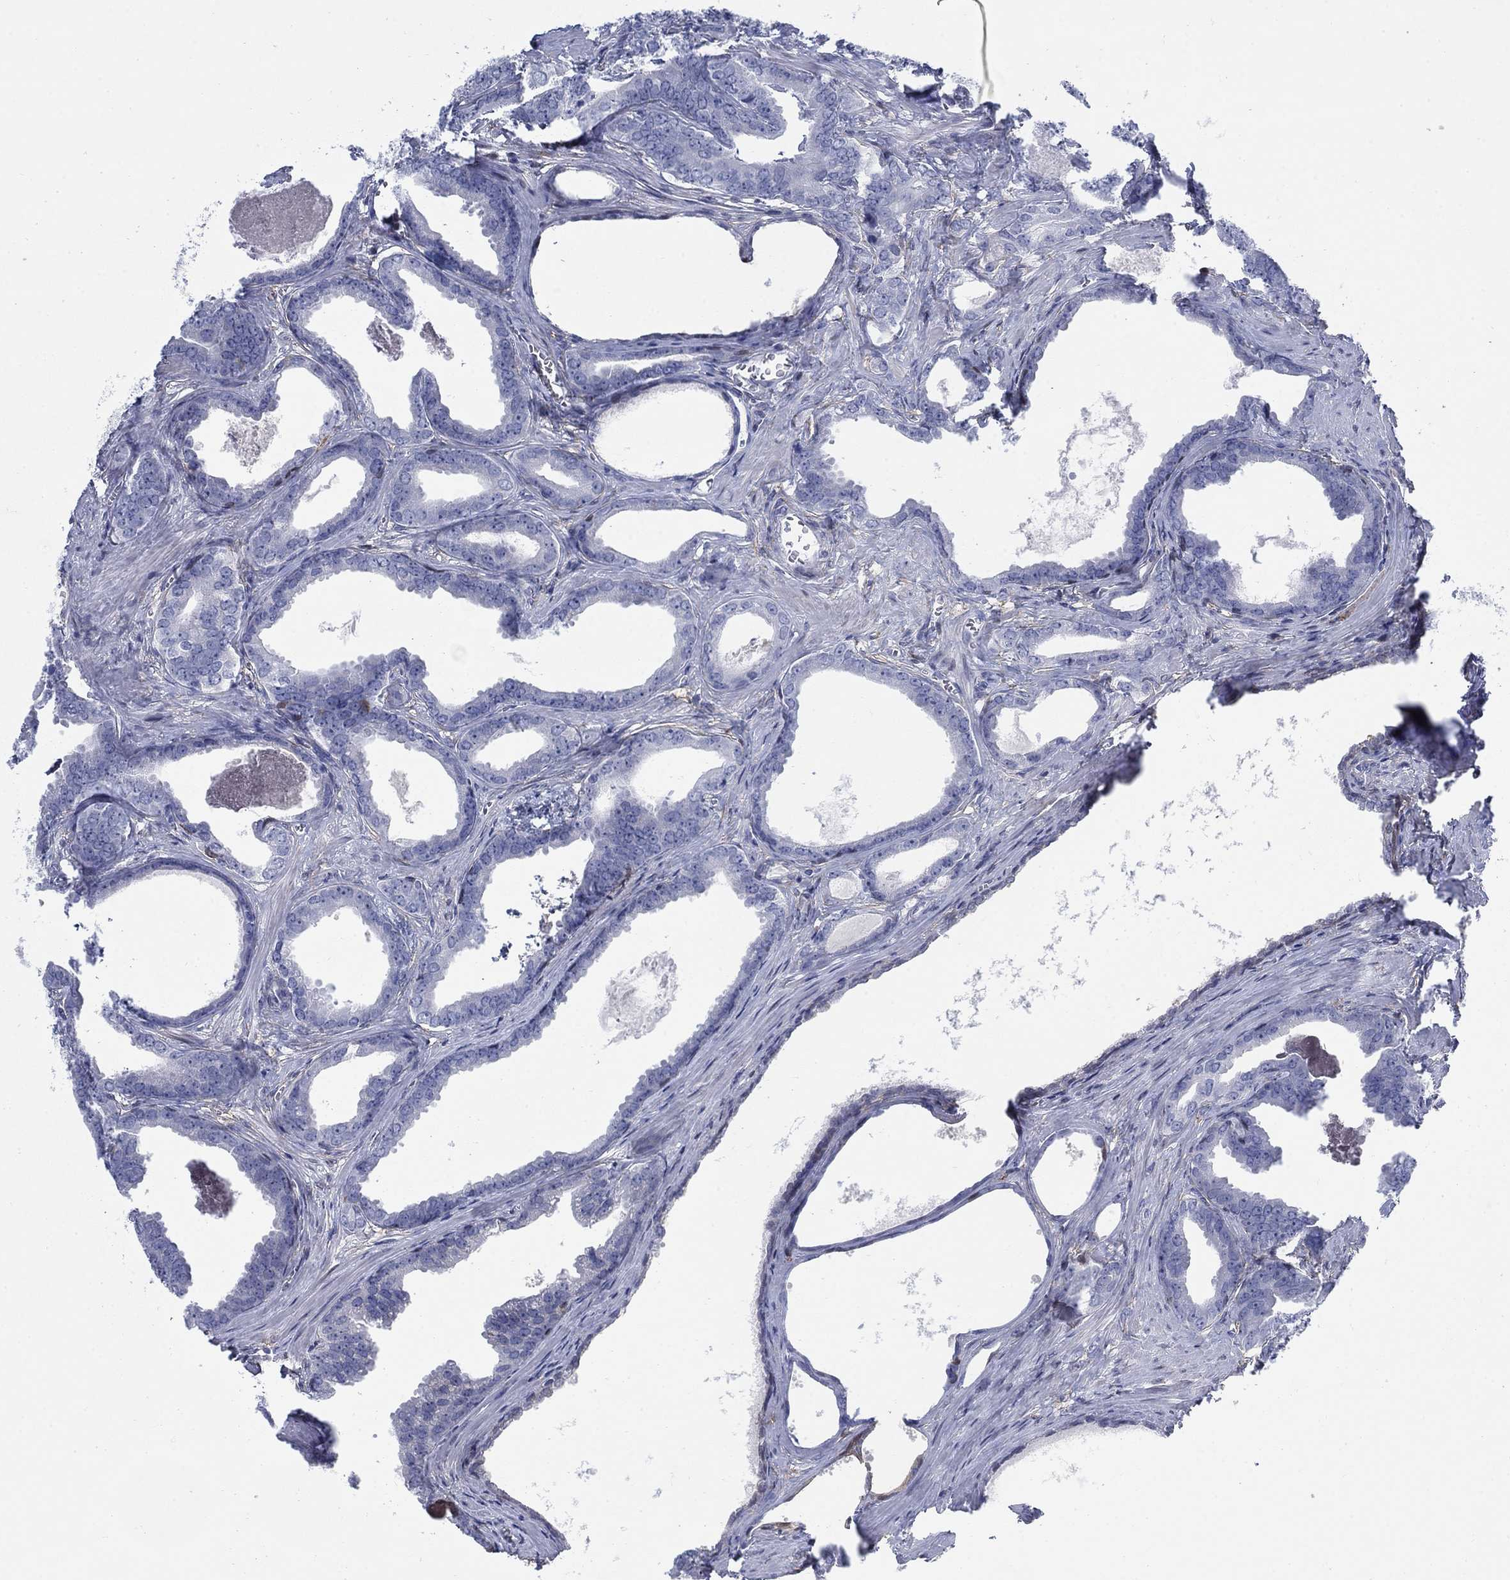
{"staining": {"intensity": "negative", "quantity": "none", "location": "none"}, "tissue": "prostate cancer", "cell_type": "Tumor cells", "image_type": "cancer", "snomed": [{"axis": "morphology", "description": "Adenocarcinoma, NOS"}, {"axis": "topography", "description": "Prostate"}], "caption": "Histopathology image shows no significant protein expression in tumor cells of adenocarcinoma (prostate). Brightfield microscopy of immunohistochemistry (IHC) stained with DAB (3,3'-diaminobenzidine) (brown) and hematoxylin (blue), captured at high magnification.", "gene": "MYO3A", "patient": {"sex": "male", "age": 66}}